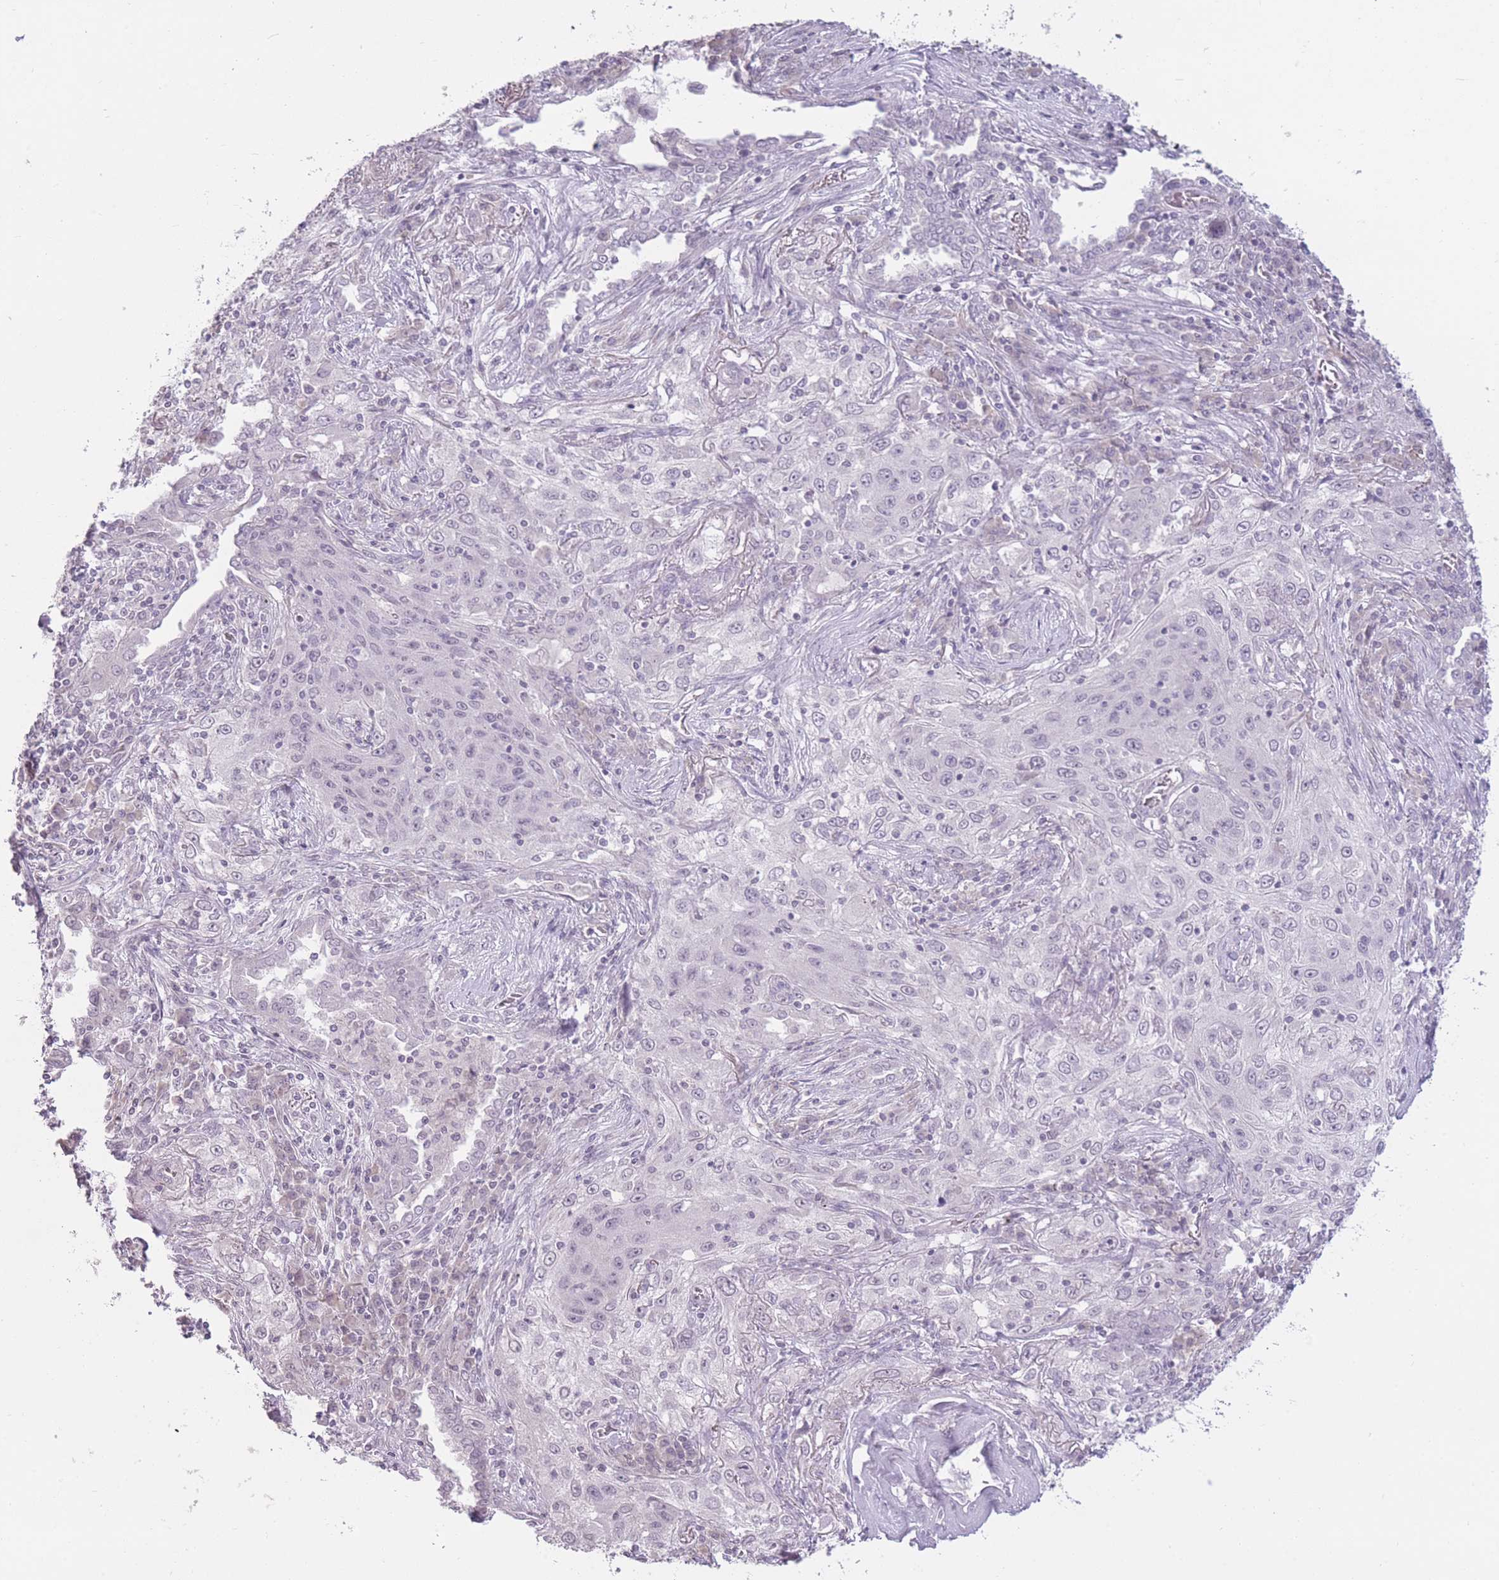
{"staining": {"intensity": "negative", "quantity": "none", "location": "none"}, "tissue": "lung cancer", "cell_type": "Tumor cells", "image_type": "cancer", "snomed": [{"axis": "morphology", "description": "Squamous cell carcinoma, NOS"}, {"axis": "topography", "description": "Lung"}], "caption": "Tumor cells show no significant staining in lung cancer.", "gene": "ZBTB24", "patient": {"sex": "female", "age": 69}}